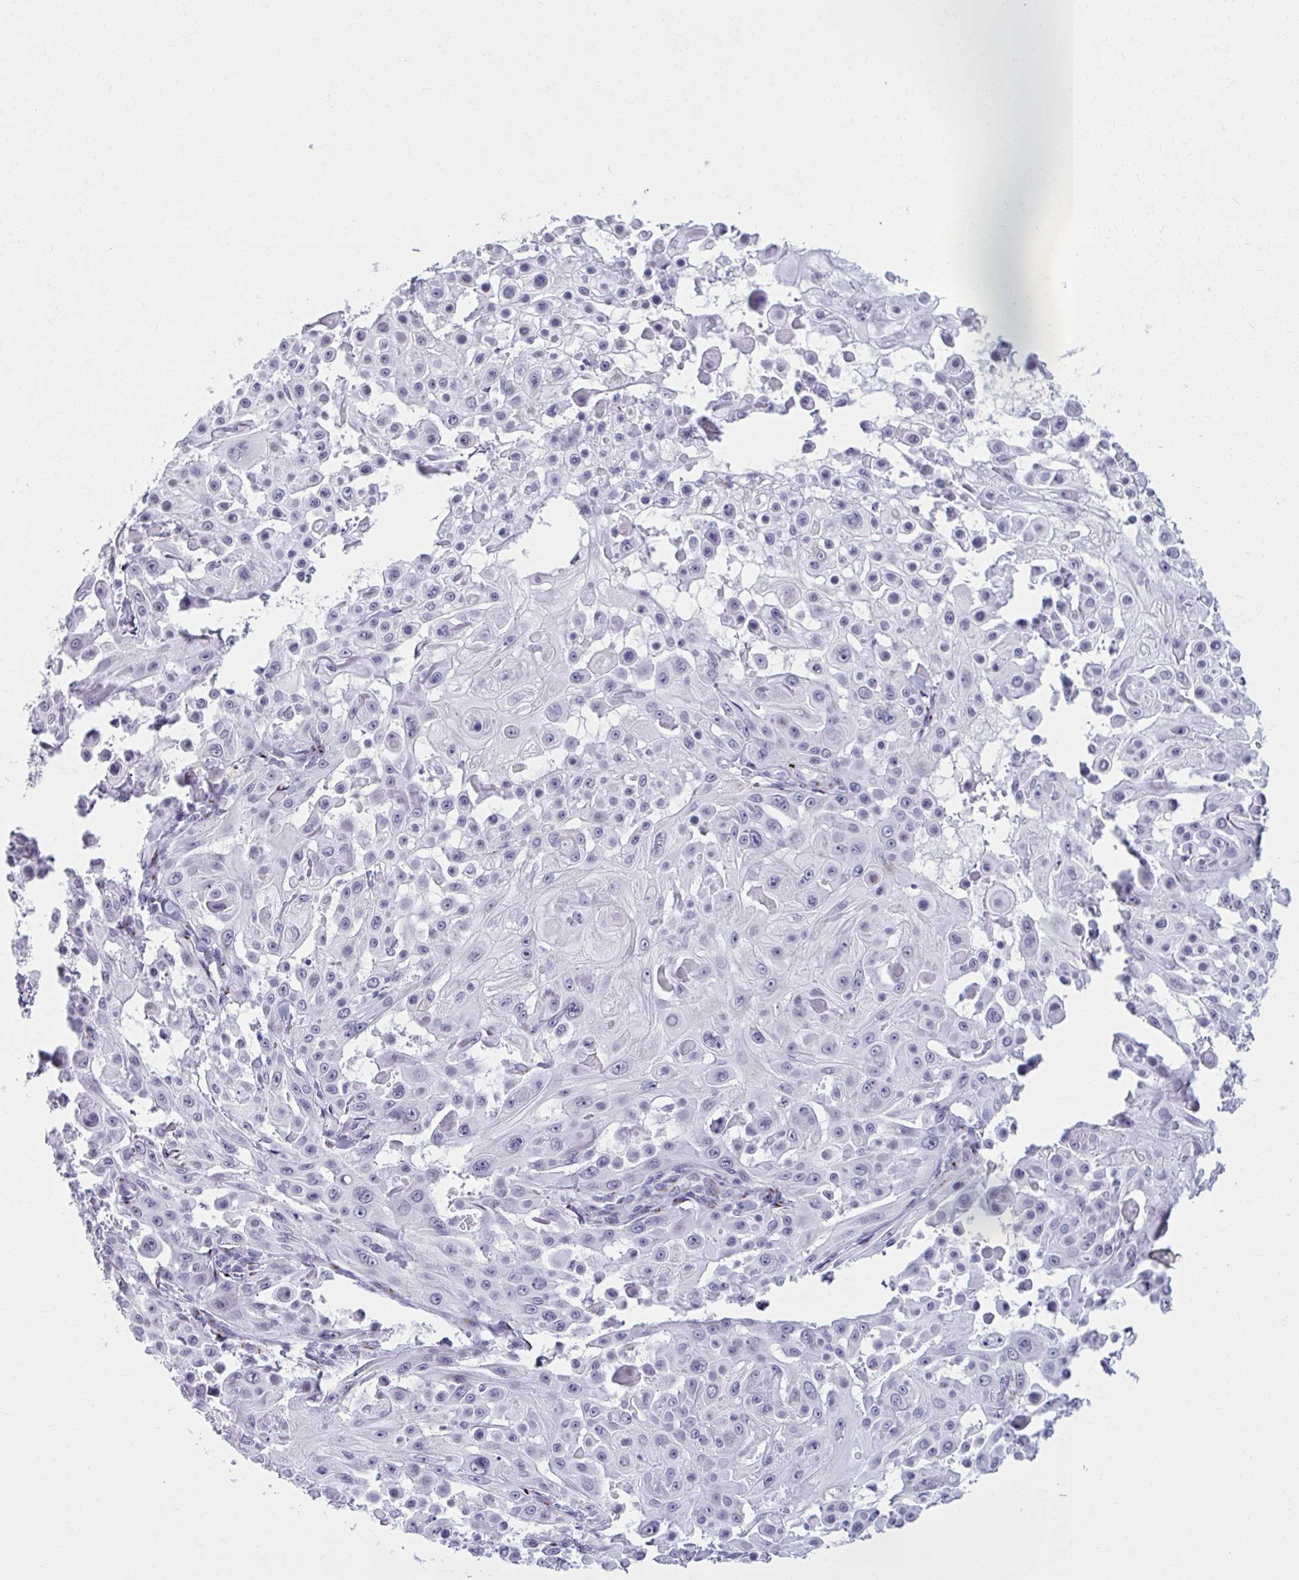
{"staining": {"intensity": "negative", "quantity": "none", "location": "none"}, "tissue": "skin cancer", "cell_type": "Tumor cells", "image_type": "cancer", "snomed": [{"axis": "morphology", "description": "Squamous cell carcinoma, NOS"}, {"axis": "topography", "description": "Skin"}], "caption": "High power microscopy micrograph of an immunohistochemistry (IHC) micrograph of skin cancer, revealing no significant staining in tumor cells.", "gene": "ZNF682", "patient": {"sex": "male", "age": 91}}